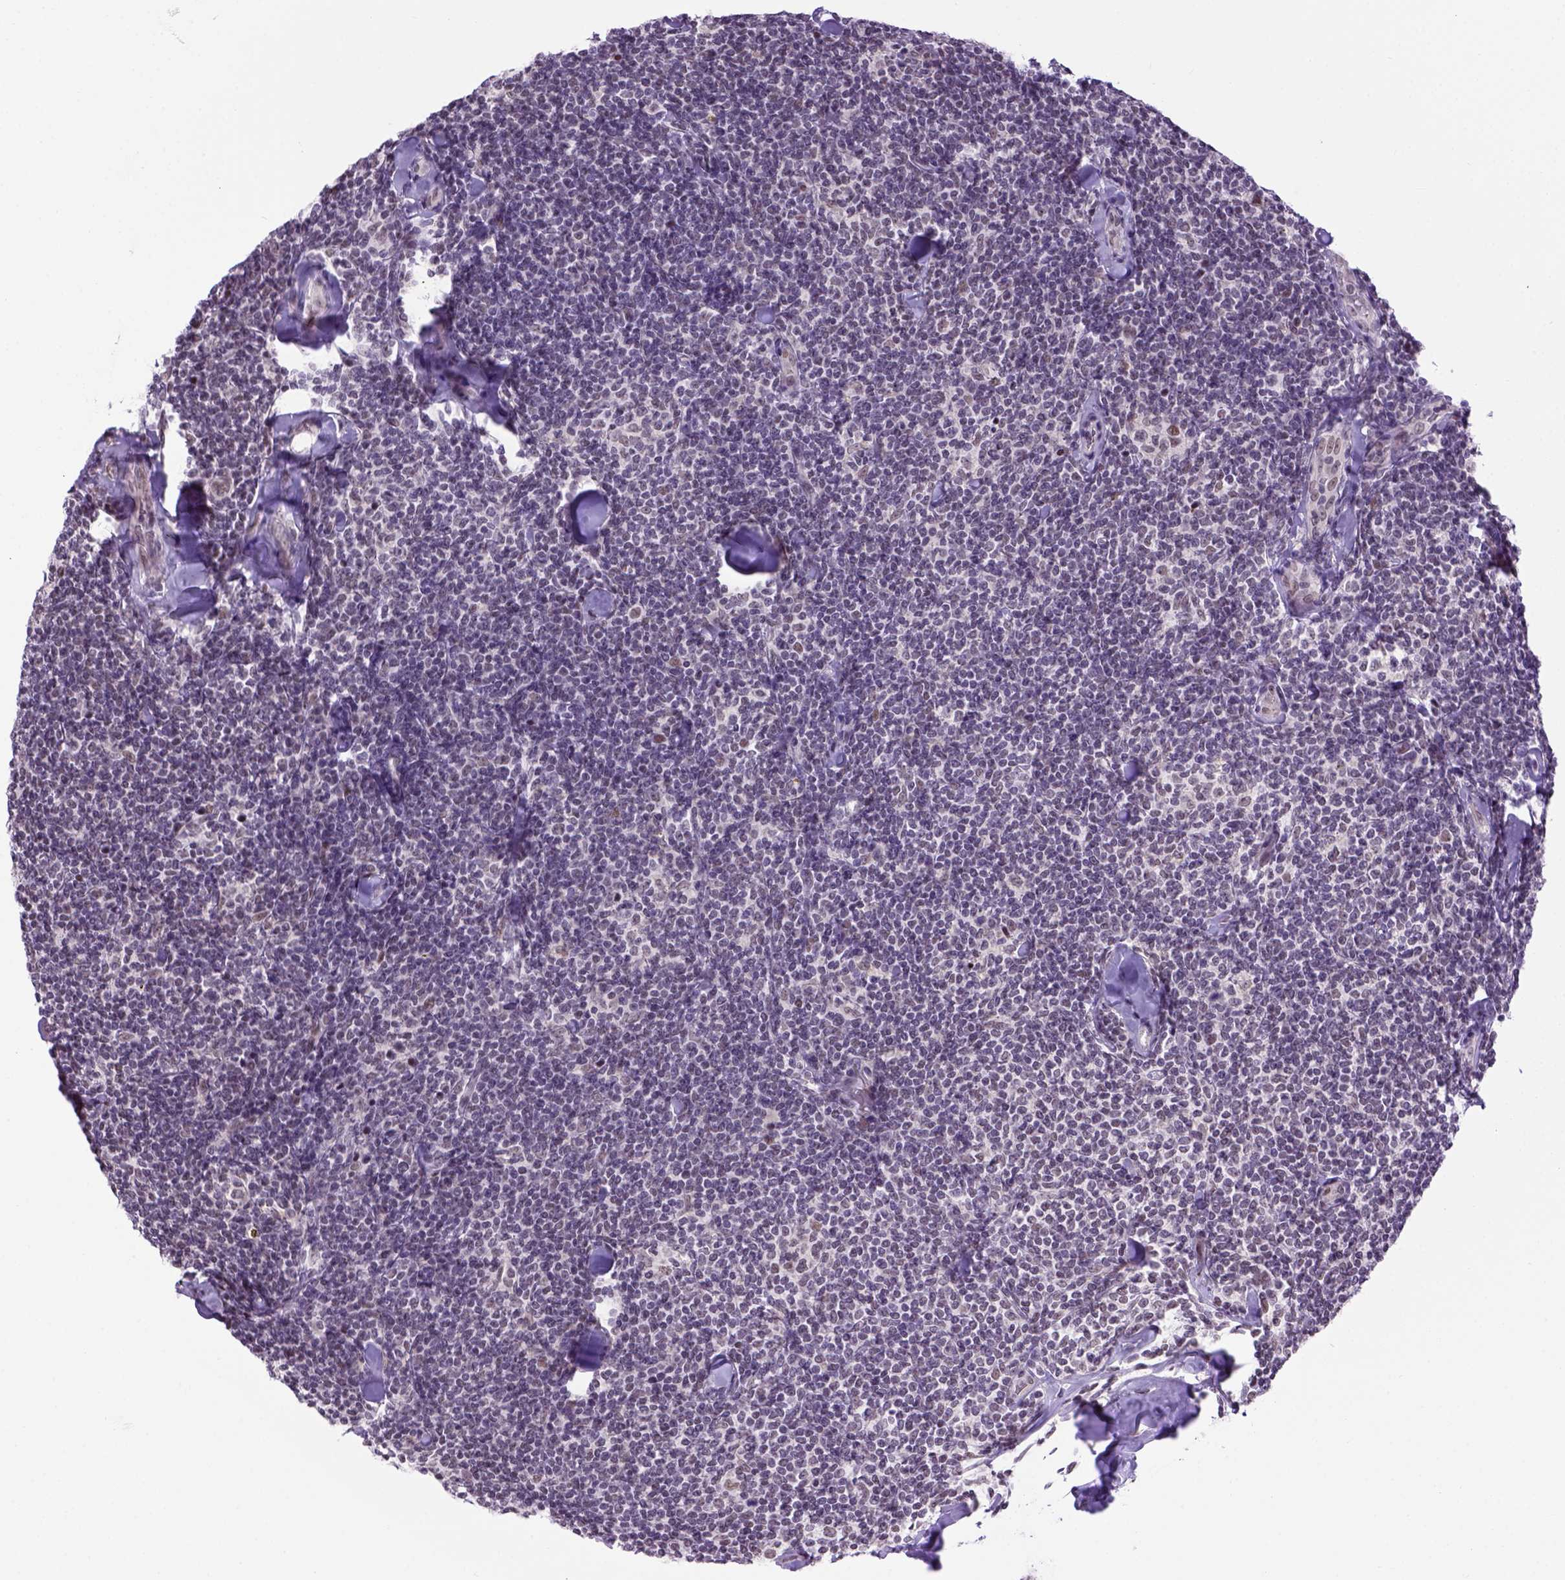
{"staining": {"intensity": "negative", "quantity": "none", "location": "none"}, "tissue": "lymphoma", "cell_type": "Tumor cells", "image_type": "cancer", "snomed": [{"axis": "morphology", "description": "Malignant lymphoma, non-Hodgkin's type, Low grade"}, {"axis": "topography", "description": "Lymph node"}], "caption": "A histopathology image of lymphoma stained for a protein reveals no brown staining in tumor cells.", "gene": "TBPL1", "patient": {"sex": "female", "age": 56}}